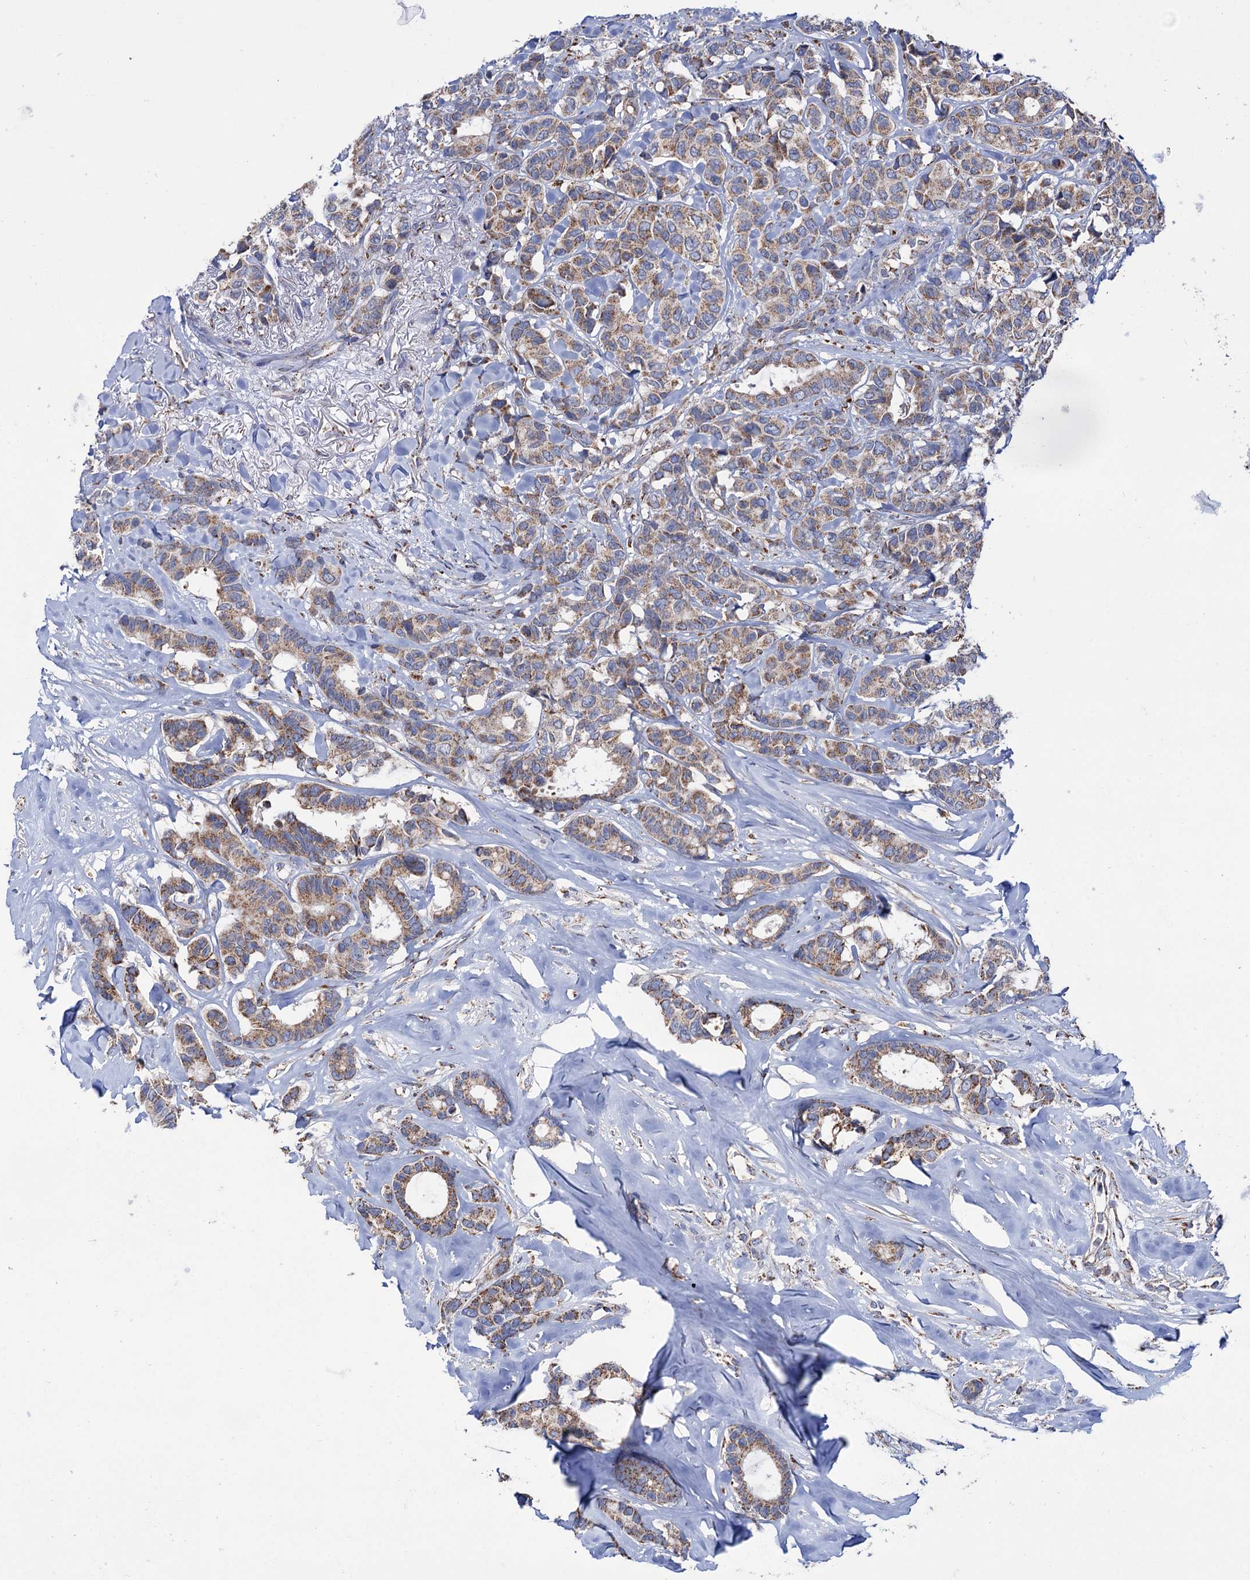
{"staining": {"intensity": "moderate", "quantity": ">75%", "location": "cytoplasmic/membranous"}, "tissue": "breast cancer", "cell_type": "Tumor cells", "image_type": "cancer", "snomed": [{"axis": "morphology", "description": "Duct carcinoma"}, {"axis": "topography", "description": "Breast"}], "caption": "Immunohistochemical staining of breast cancer (infiltrating ductal carcinoma) reveals medium levels of moderate cytoplasmic/membranous protein staining in about >75% of tumor cells.", "gene": "ABHD10", "patient": {"sex": "female", "age": 87}}